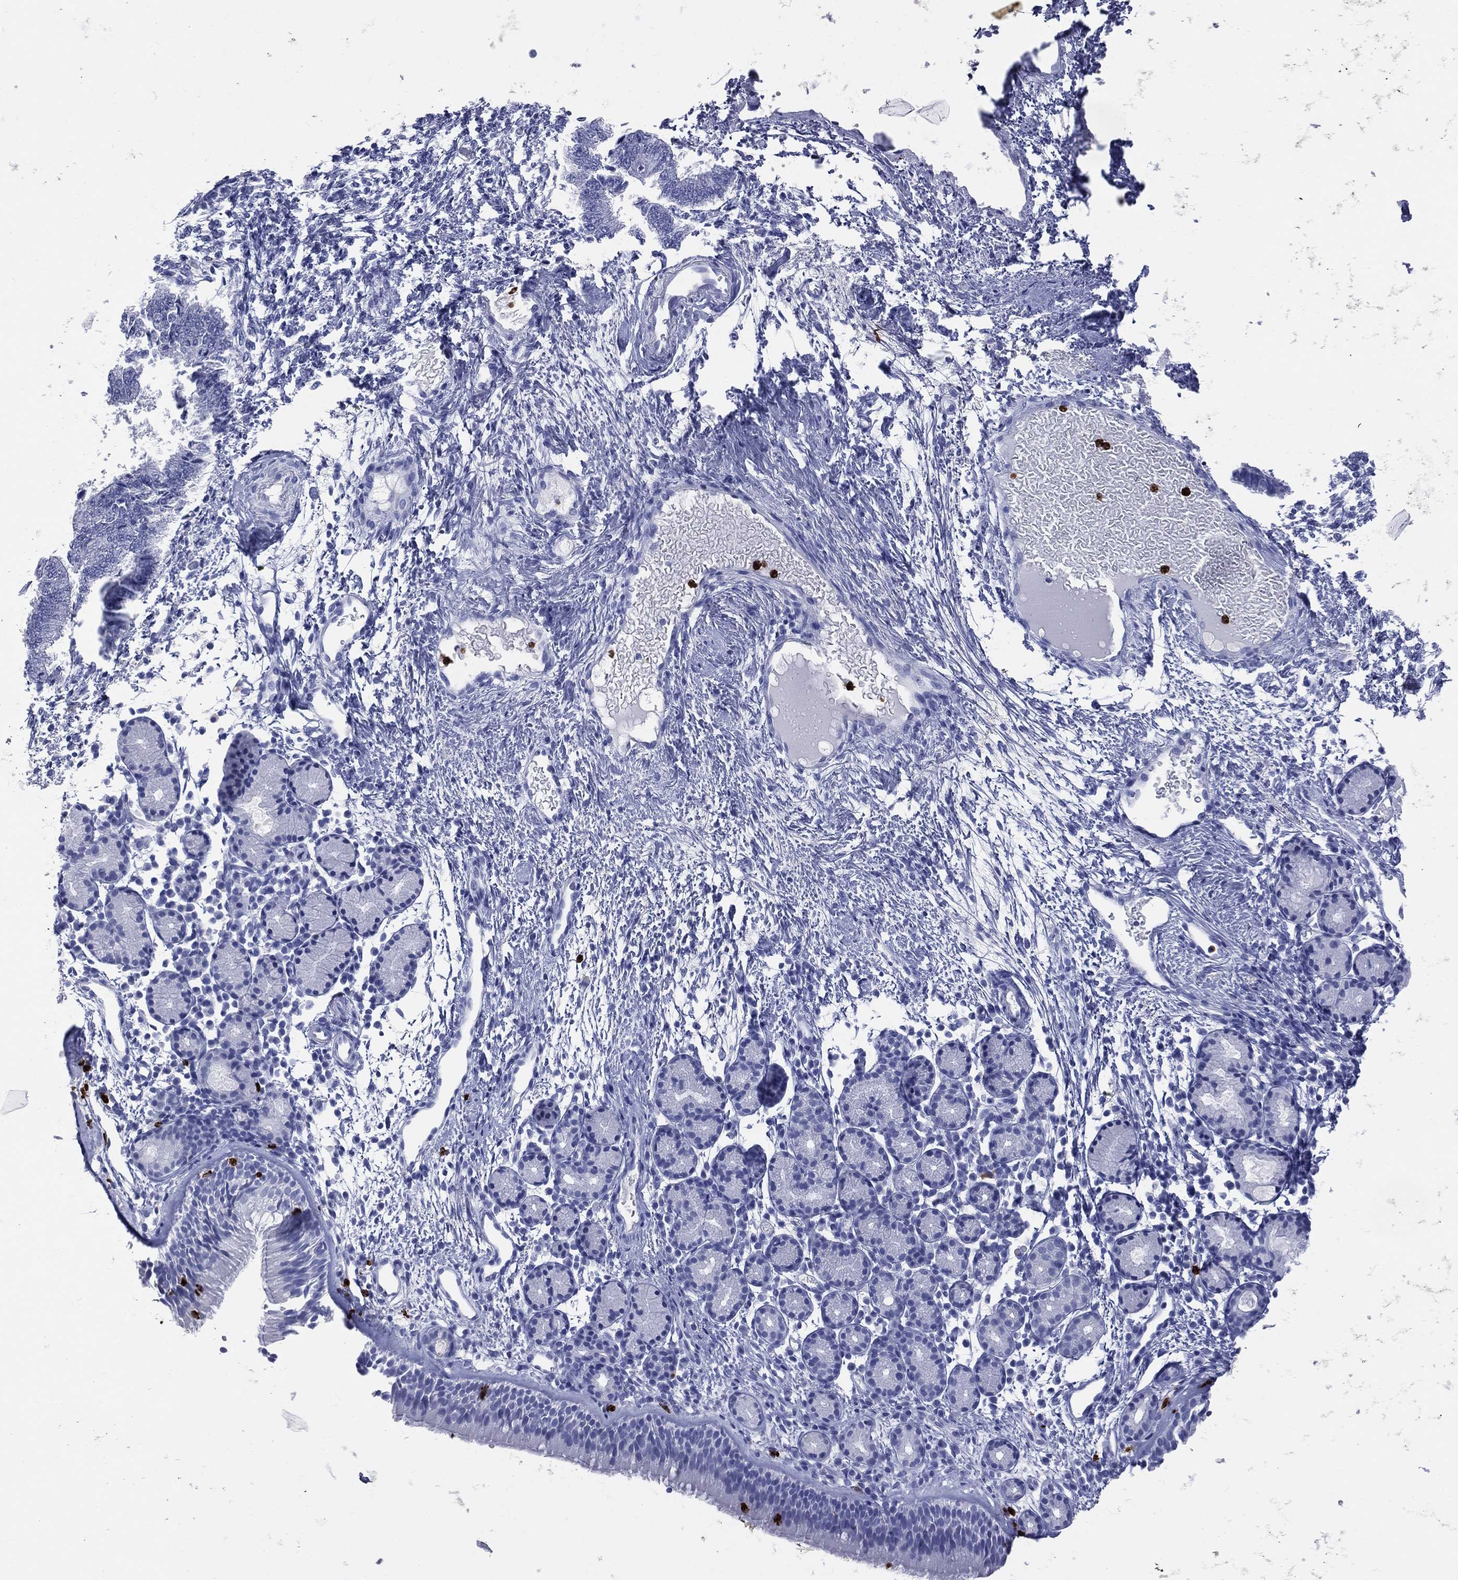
{"staining": {"intensity": "negative", "quantity": "none", "location": "none"}, "tissue": "nasopharynx", "cell_type": "Respiratory epithelial cells", "image_type": "normal", "snomed": [{"axis": "morphology", "description": "Normal tissue, NOS"}, {"axis": "morphology", "description": "Inflammation, NOS"}, {"axis": "topography", "description": "Nasopharynx"}], "caption": "A histopathology image of human nasopharynx is negative for staining in respiratory epithelial cells. (Brightfield microscopy of DAB (3,3'-diaminobenzidine) immunohistochemistry (IHC) at high magnification).", "gene": "PGLYRP1", "patient": {"sex": "female", "age": 55}}